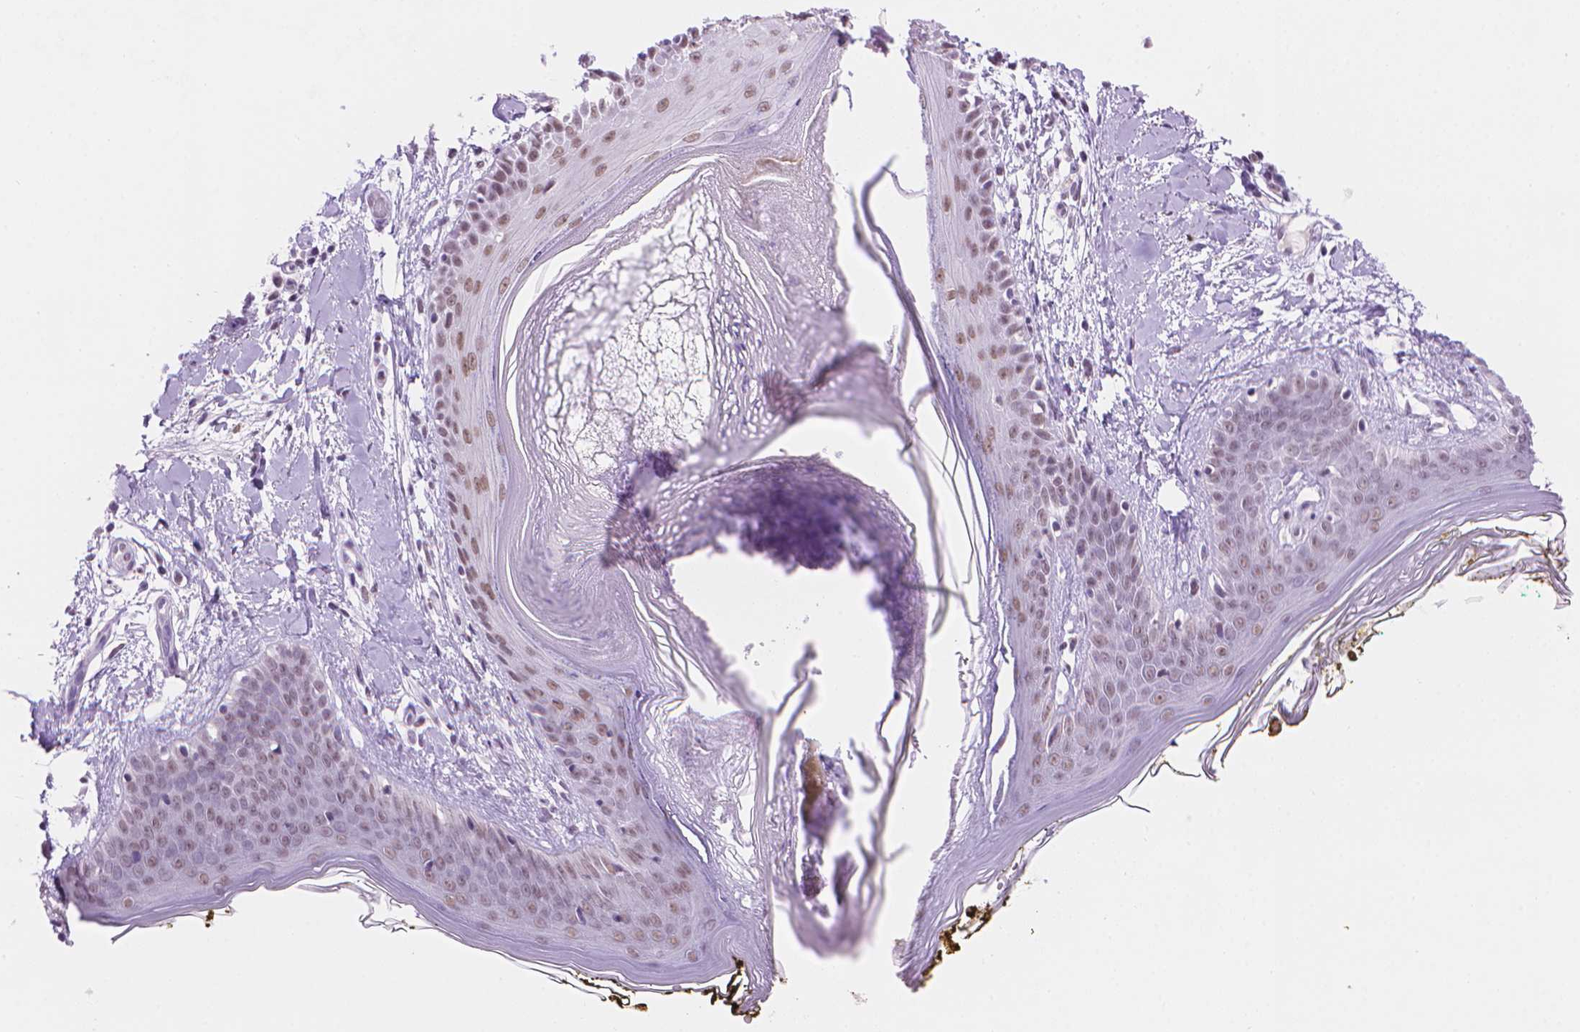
{"staining": {"intensity": "weak", "quantity": "<25%", "location": "nuclear"}, "tissue": "skin", "cell_type": "Fibroblasts", "image_type": "normal", "snomed": [{"axis": "morphology", "description": "Normal tissue, NOS"}, {"axis": "topography", "description": "Skin"}], "caption": "IHC micrograph of unremarkable skin: skin stained with DAB reveals no significant protein expression in fibroblasts. (DAB (3,3'-diaminobenzidine) IHC, high magnification).", "gene": "RPA4", "patient": {"sex": "female", "age": 34}}